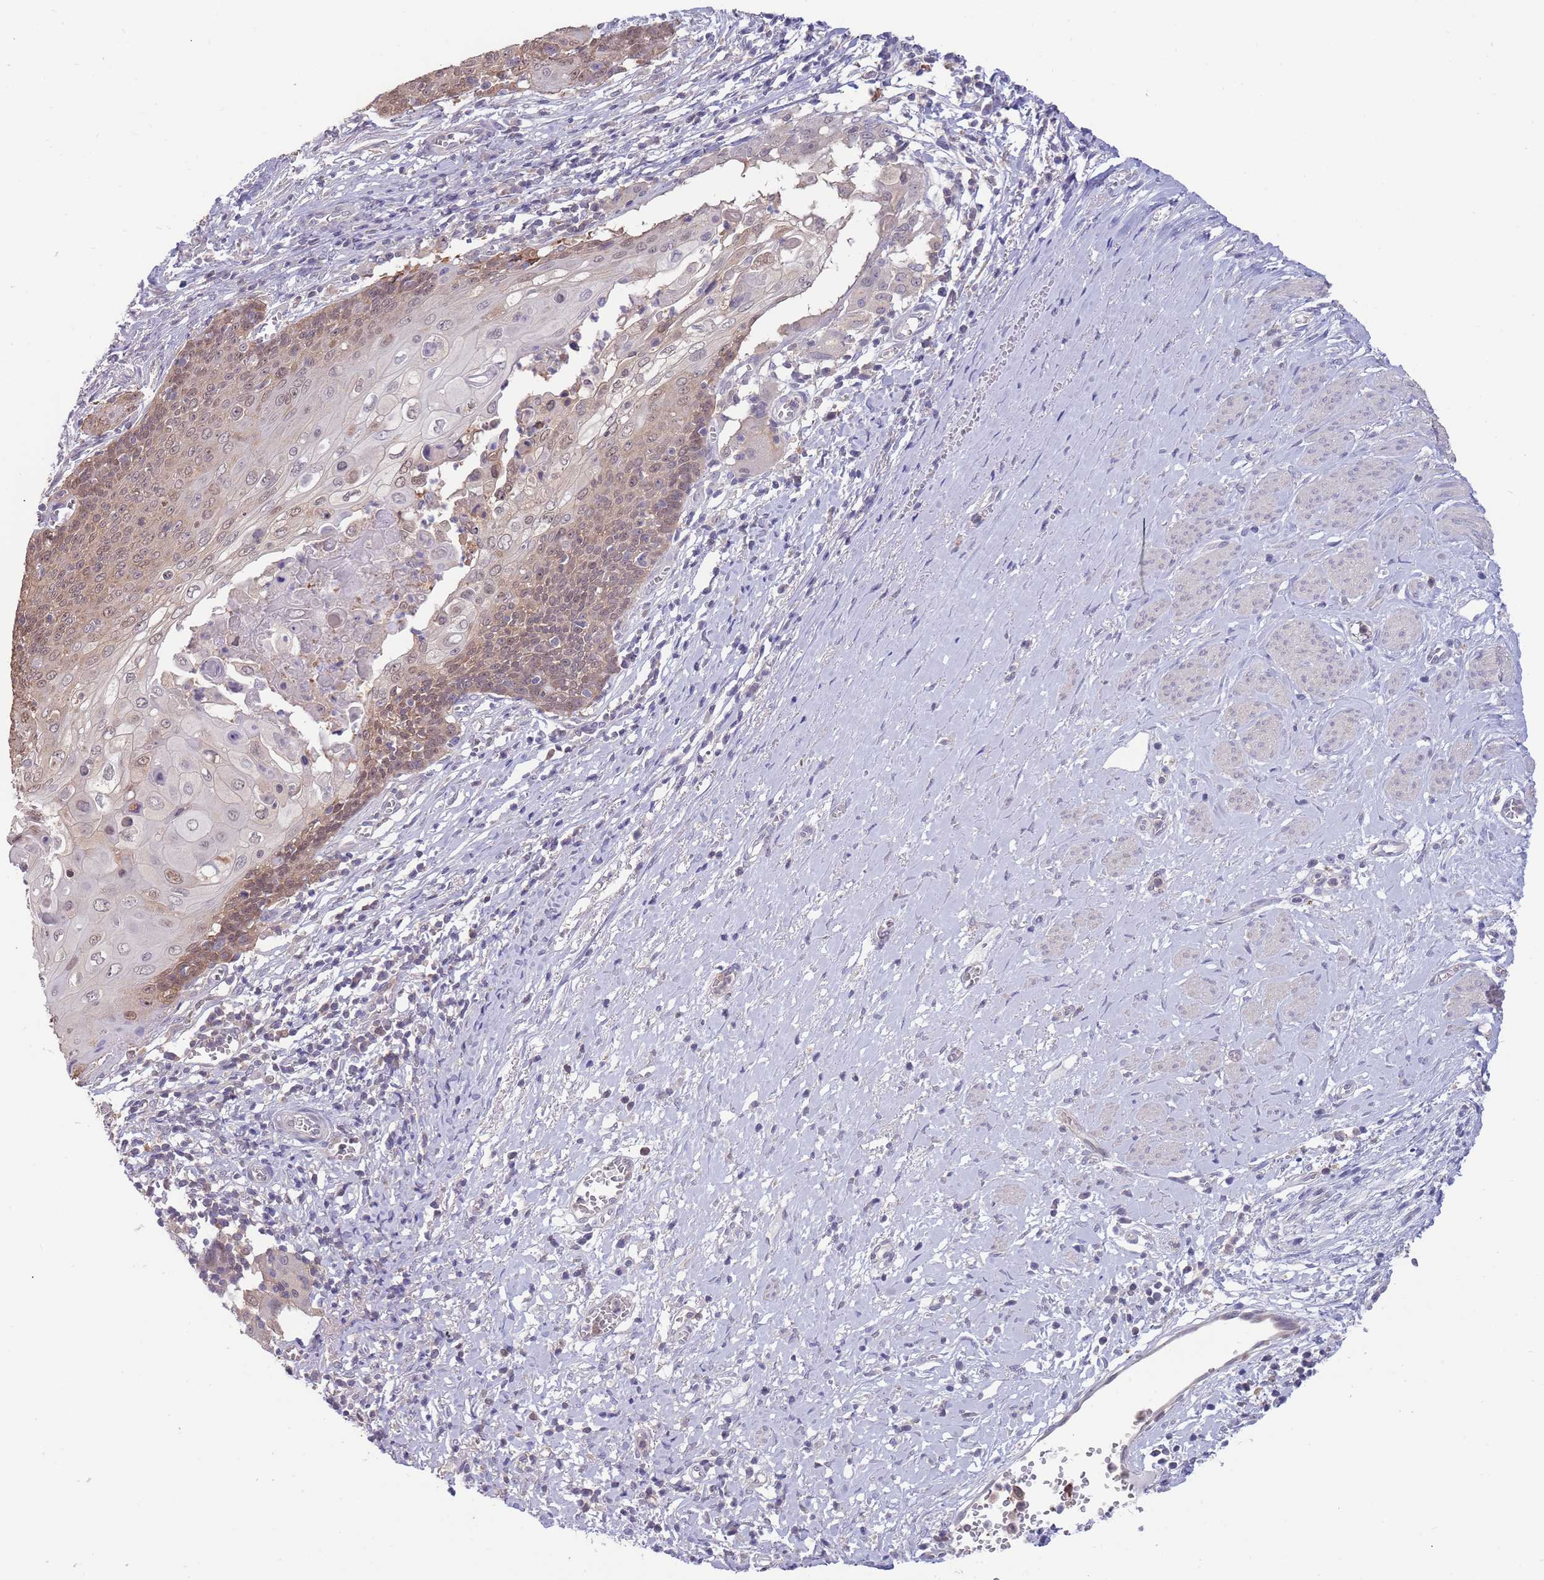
{"staining": {"intensity": "weak", "quantity": "25%-75%", "location": "cytoplasmic/membranous,nuclear"}, "tissue": "cervical cancer", "cell_type": "Tumor cells", "image_type": "cancer", "snomed": [{"axis": "morphology", "description": "Squamous cell carcinoma, NOS"}, {"axis": "topography", "description": "Cervix"}], "caption": "Protein staining of squamous cell carcinoma (cervical) tissue displays weak cytoplasmic/membranous and nuclear positivity in about 25%-75% of tumor cells.", "gene": "AP5S1", "patient": {"sex": "female", "age": 39}}